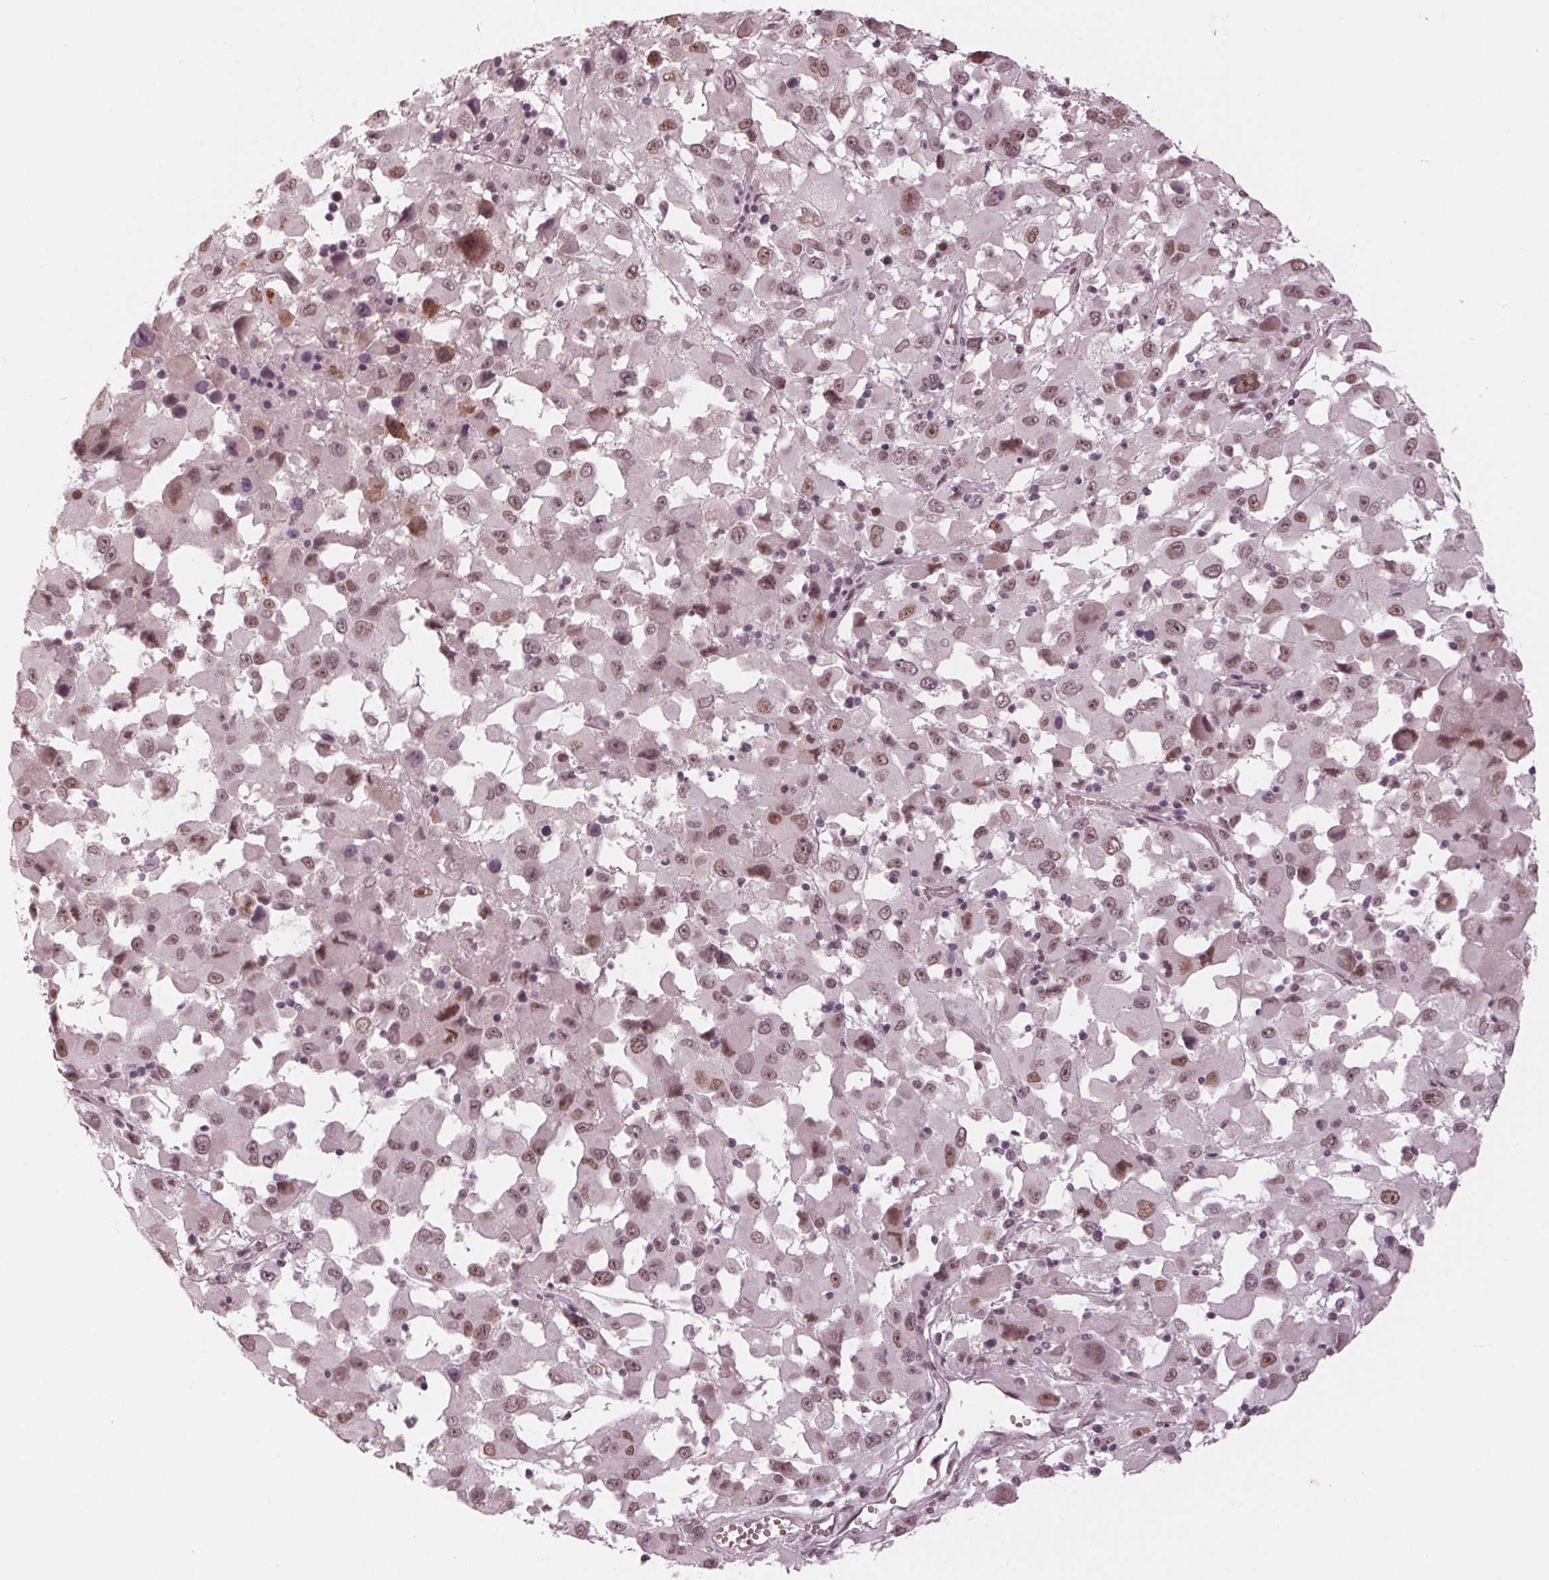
{"staining": {"intensity": "moderate", "quantity": "25%-75%", "location": "nuclear"}, "tissue": "melanoma", "cell_type": "Tumor cells", "image_type": "cancer", "snomed": [{"axis": "morphology", "description": "Malignant melanoma, Metastatic site"}, {"axis": "topography", "description": "Soft tissue"}], "caption": "Moderate nuclear positivity is appreciated in about 25%-75% of tumor cells in malignant melanoma (metastatic site).", "gene": "DNMT3L", "patient": {"sex": "male", "age": 50}}